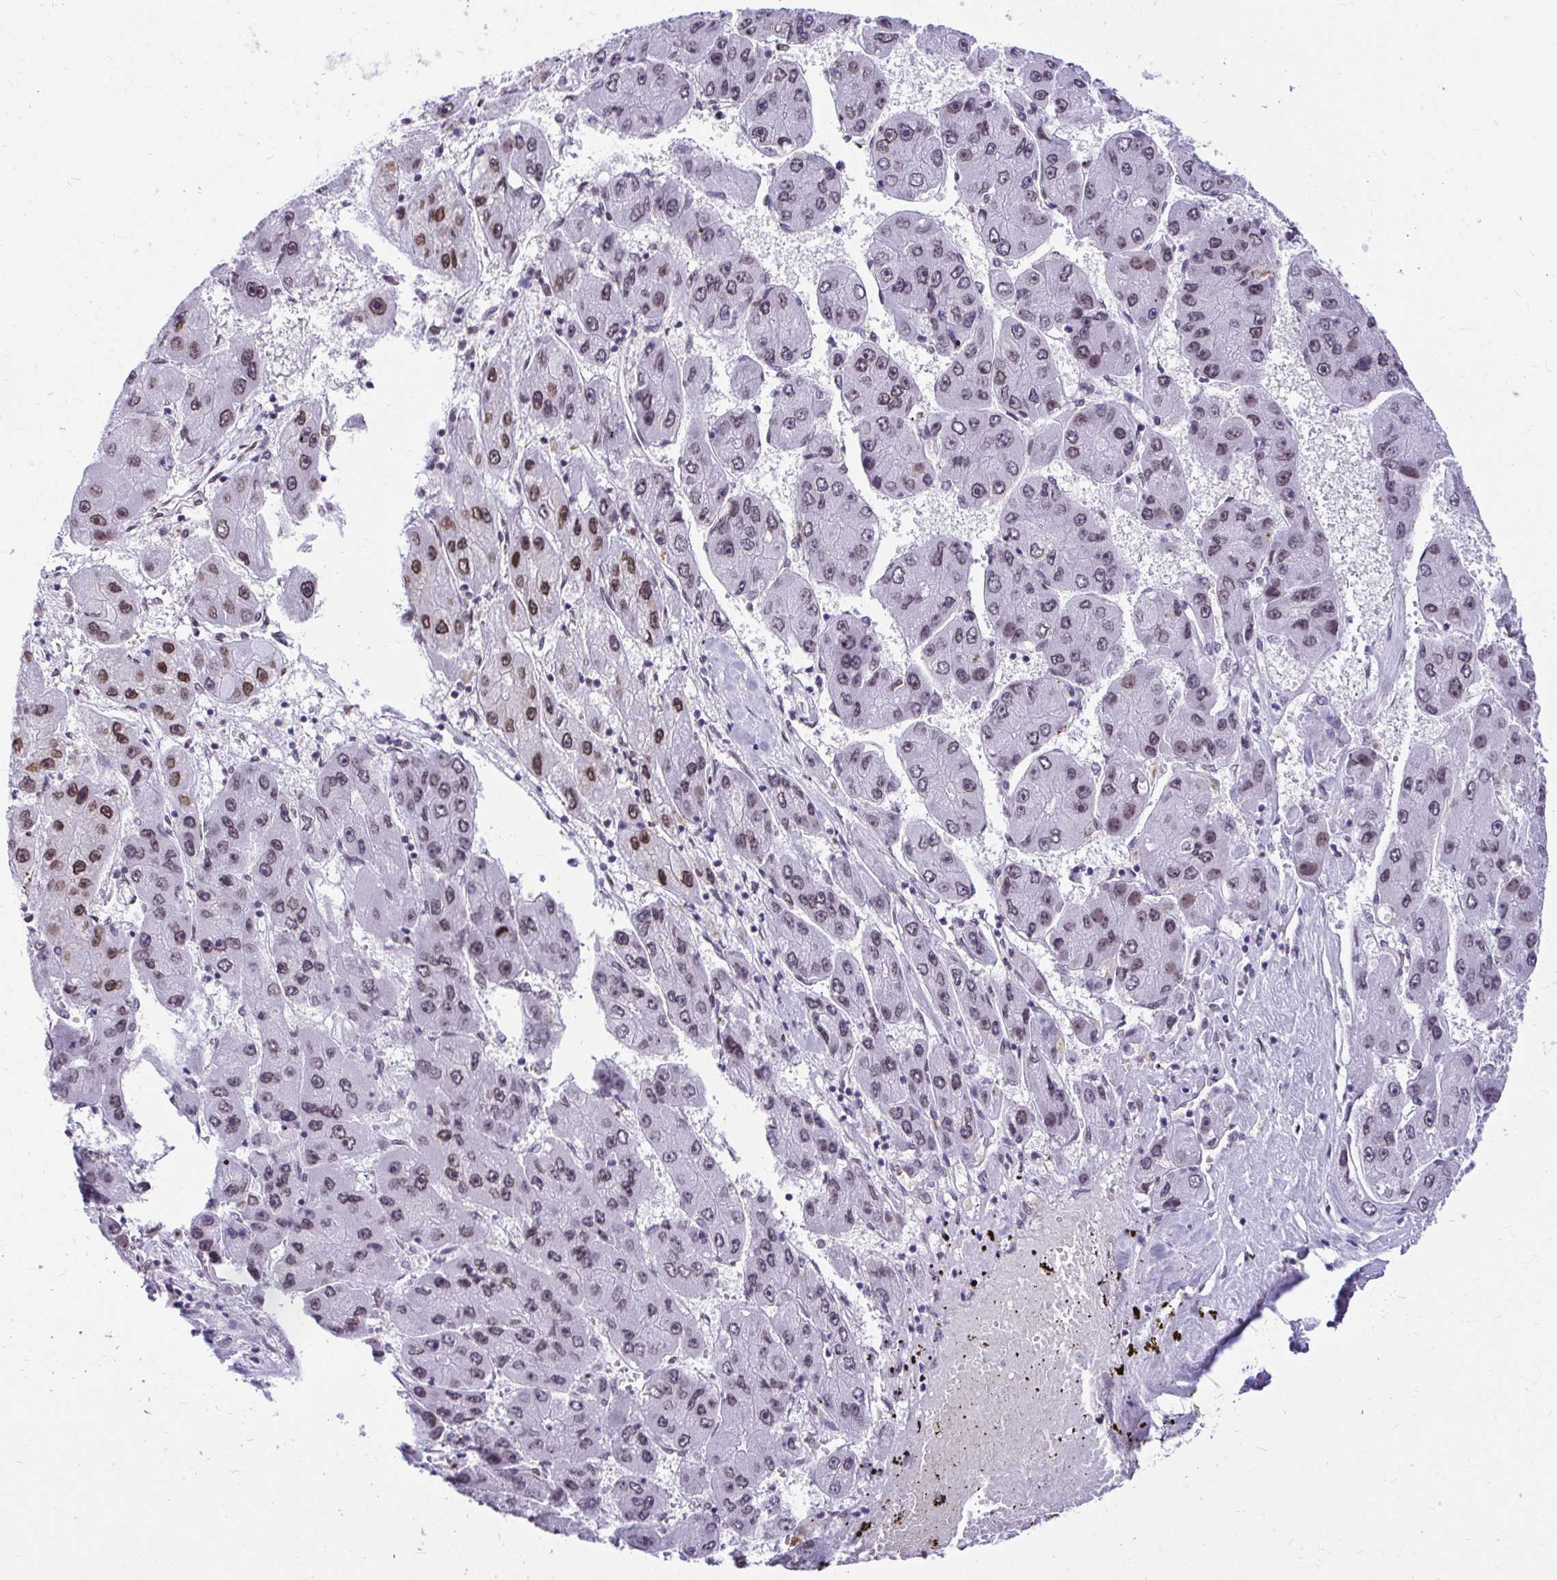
{"staining": {"intensity": "moderate", "quantity": ">75%", "location": "cytoplasmic/membranous,nuclear"}, "tissue": "liver cancer", "cell_type": "Tumor cells", "image_type": "cancer", "snomed": [{"axis": "morphology", "description": "Carcinoma, Hepatocellular, NOS"}, {"axis": "topography", "description": "Liver"}], "caption": "Immunohistochemistry (IHC) image of neoplastic tissue: human liver cancer (hepatocellular carcinoma) stained using immunohistochemistry (IHC) demonstrates medium levels of moderate protein expression localized specifically in the cytoplasmic/membranous and nuclear of tumor cells, appearing as a cytoplasmic/membranous and nuclear brown color.", "gene": "BANF1", "patient": {"sex": "female", "age": 61}}